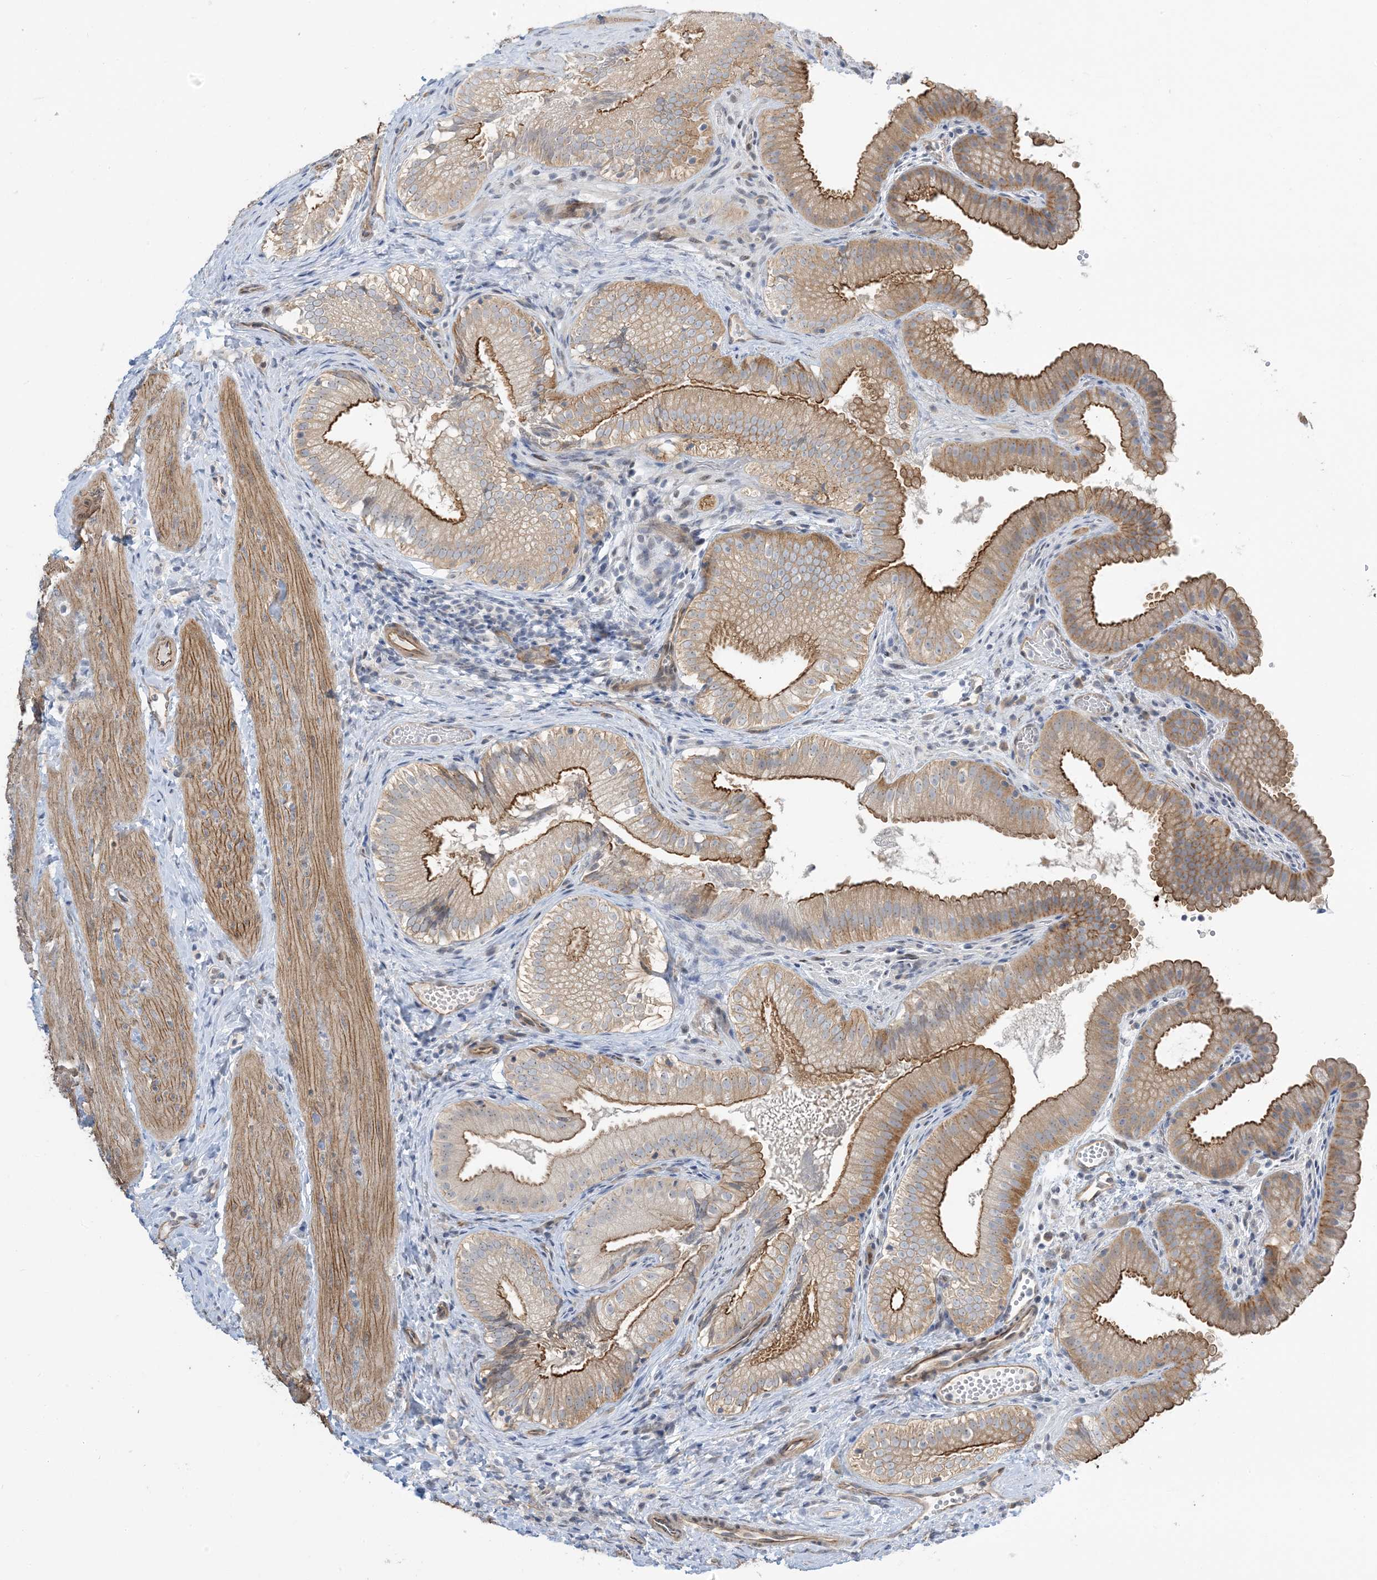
{"staining": {"intensity": "moderate", "quantity": ">75%", "location": "cytoplasmic/membranous"}, "tissue": "gallbladder", "cell_type": "Glandular cells", "image_type": "normal", "snomed": [{"axis": "morphology", "description": "Normal tissue, NOS"}, {"axis": "topography", "description": "Gallbladder"}], "caption": "Protein expression analysis of unremarkable human gallbladder reveals moderate cytoplasmic/membranous staining in approximately >75% of glandular cells. The protein of interest is stained brown, and the nuclei are stained in blue (DAB IHC with brightfield microscopy, high magnification).", "gene": "IL36B", "patient": {"sex": "female", "age": 30}}